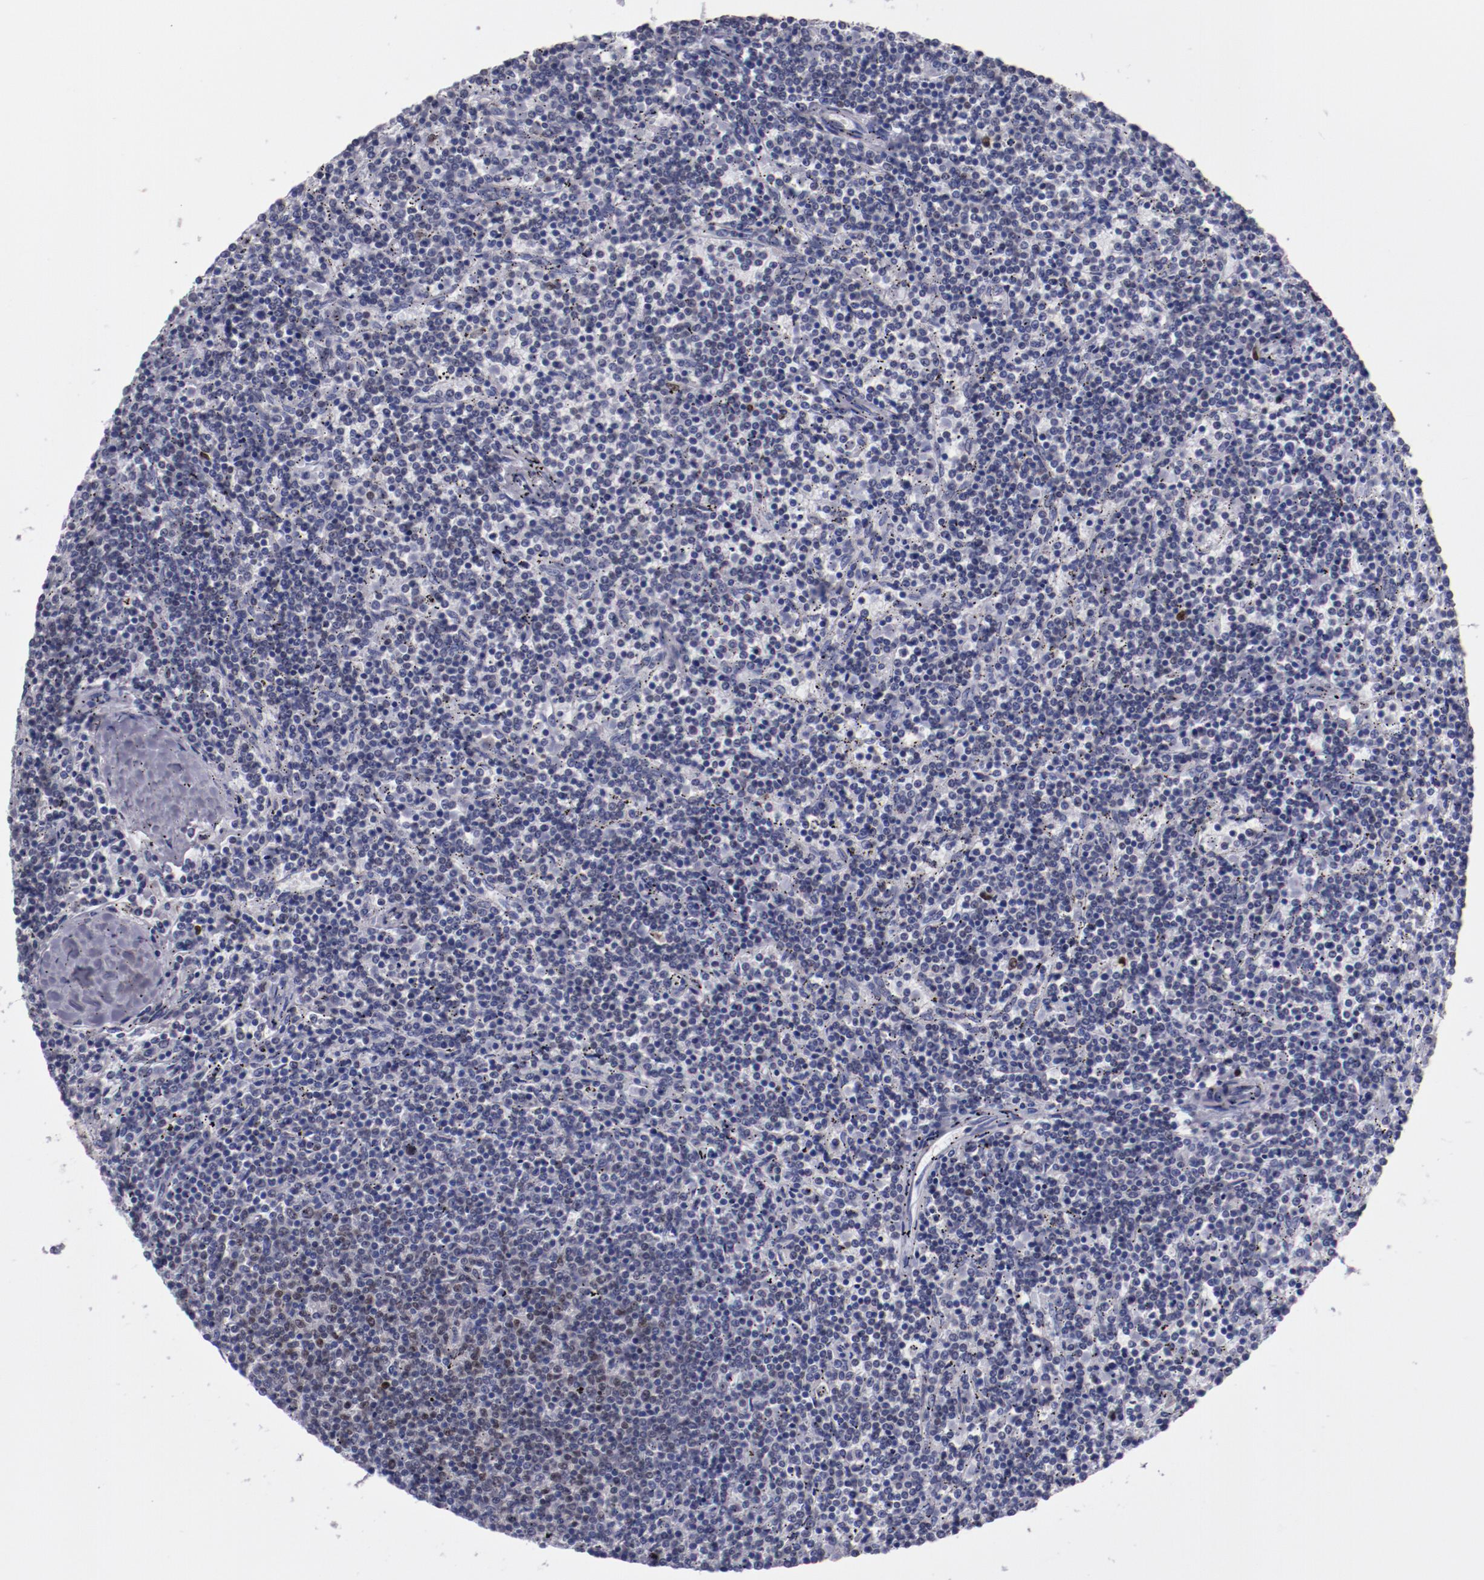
{"staining": {"intensity": "weak", "quantity": "<25%", "location": "nuclear"}, "tissue": "lymphoma", "cell_type": "Tumor cells", "image_type": "cancer", "snomed": [{"axis": "morphology", "description": "Malignant lymphoma, non-Hodgkin's type, Low grade"}, {"axis": "topography", "description": "Spleen"}], "caption": "Photomicrograph shows no protein staining in tumor cells of low-grade malignant lymphoma, non-Hodgkin's type tissue.", "gene": "IRF8", "patient": {"sex": "female", "age": 50}}